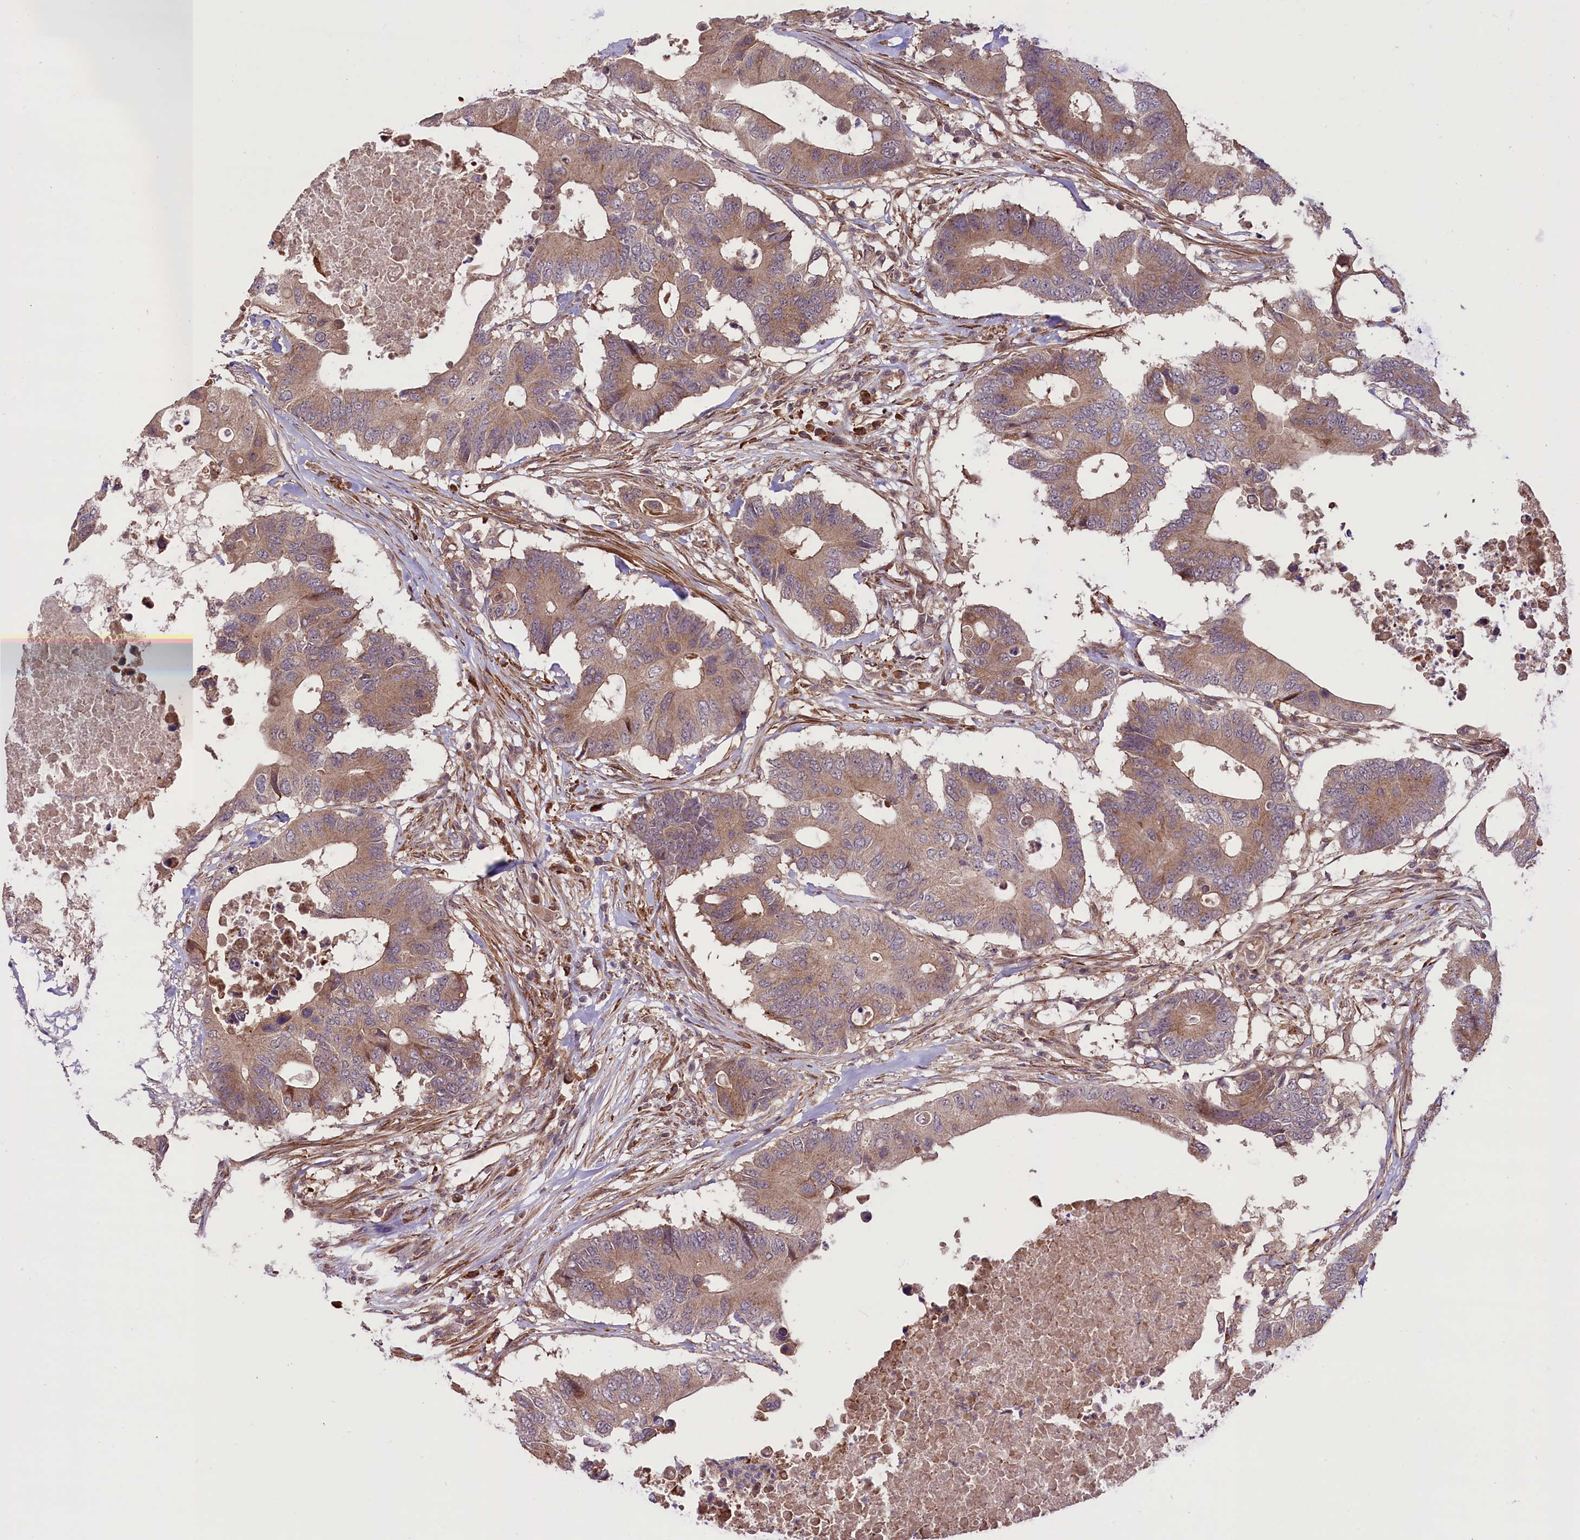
{"staining": {"intensity": "moderate", "quantity": ">75%", "location": "cytoplasmic/membranous"}, "tissue": "colorectal cancer", "cell_type": "Tumor cells", "image_type": "cancer", "snomed": [{"axis": "morphology", "description": "Adenocarcinoma, NOS"}, {"axis": "topography", "description": "Colon"}], "caption": "A brown stain highlights moderate cytoplasmic/membranous expression of a protein in human colorectal cancer tumor cells.", "gene": "HDAC5", "patient": {"sex": "male", "age": 71}}